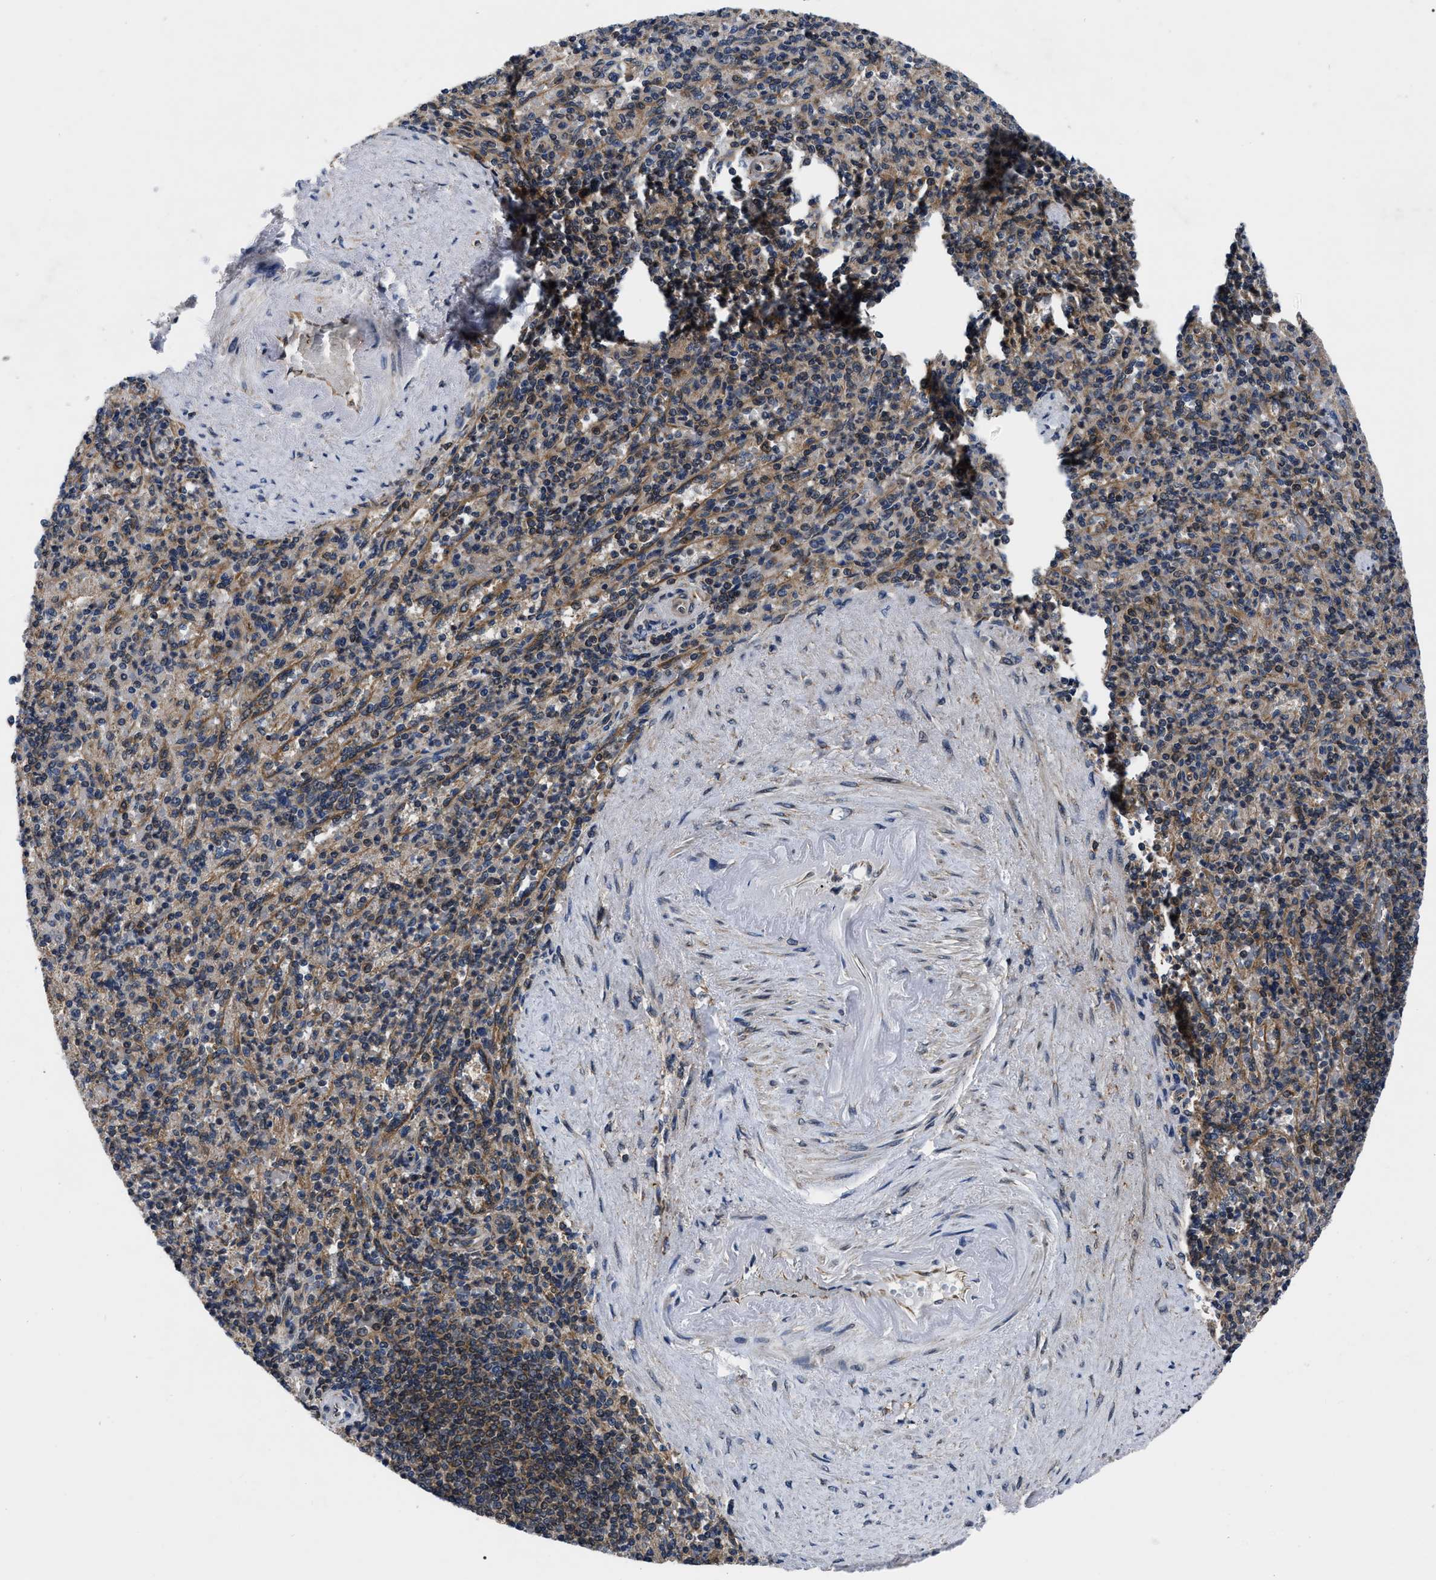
{"staining": {"intensity": "weak", "quantity": "25%-75%", "location": "cytoplasmic/membranous"}, "tissue": "spleen", "cell_type": "Cells in red pulp", "image_type": "normal", "snomed": [{"axis": "morphology", "description": "Normal tissue, NOS"}, {"axis": "topography", "description": "Spleen"}], "caption": "A low amount of weak cytoplasmic/membranous positivity is seen in about 25%-75% of cells in red pulp in unremarkable spleen.", "gene": "GET4", "patient": {"sex": "female", "age": 74}}